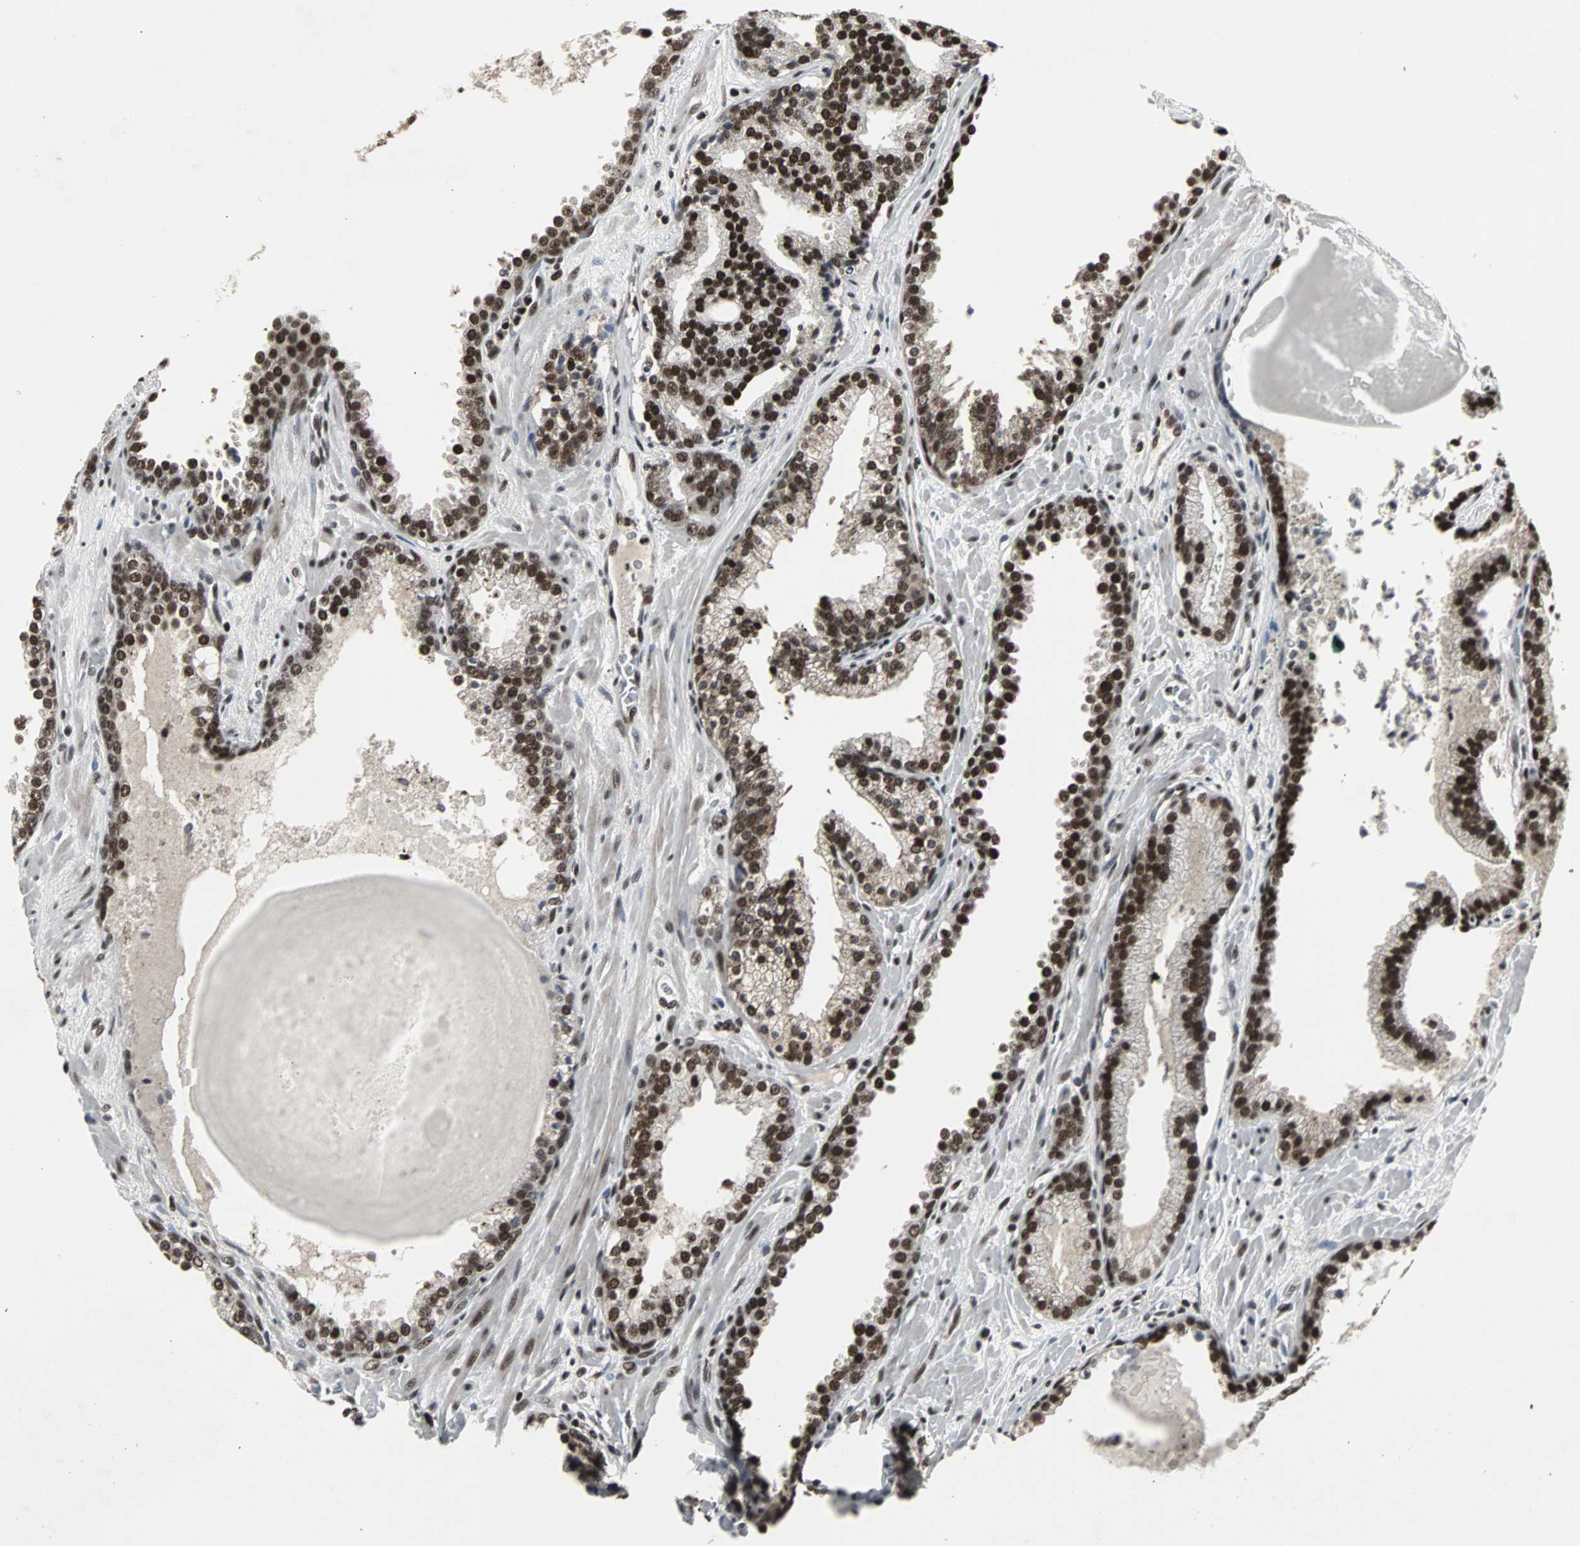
{"staining": {"intensity": "strong", "quantity": ">75%", "location": "nuclear"}, "tissue": "prostate cancer", "cell_type": "Tumor cells", "image_type": "cancer", "snomed": [{"axis": "morphology", "description": "Adenocarcinoma, Low grade"}, {"axis": "topography", "description": "Prostate"}], "caption": "Immunohistochemistry (IHC) of prostate cancer (adenocarcinoma (low-grade)) reveals high levels of strong nuclear staining in about >75% of tumor cells.", "gene": "PNKP", "patient": {"sex": "male", "age": 63}}